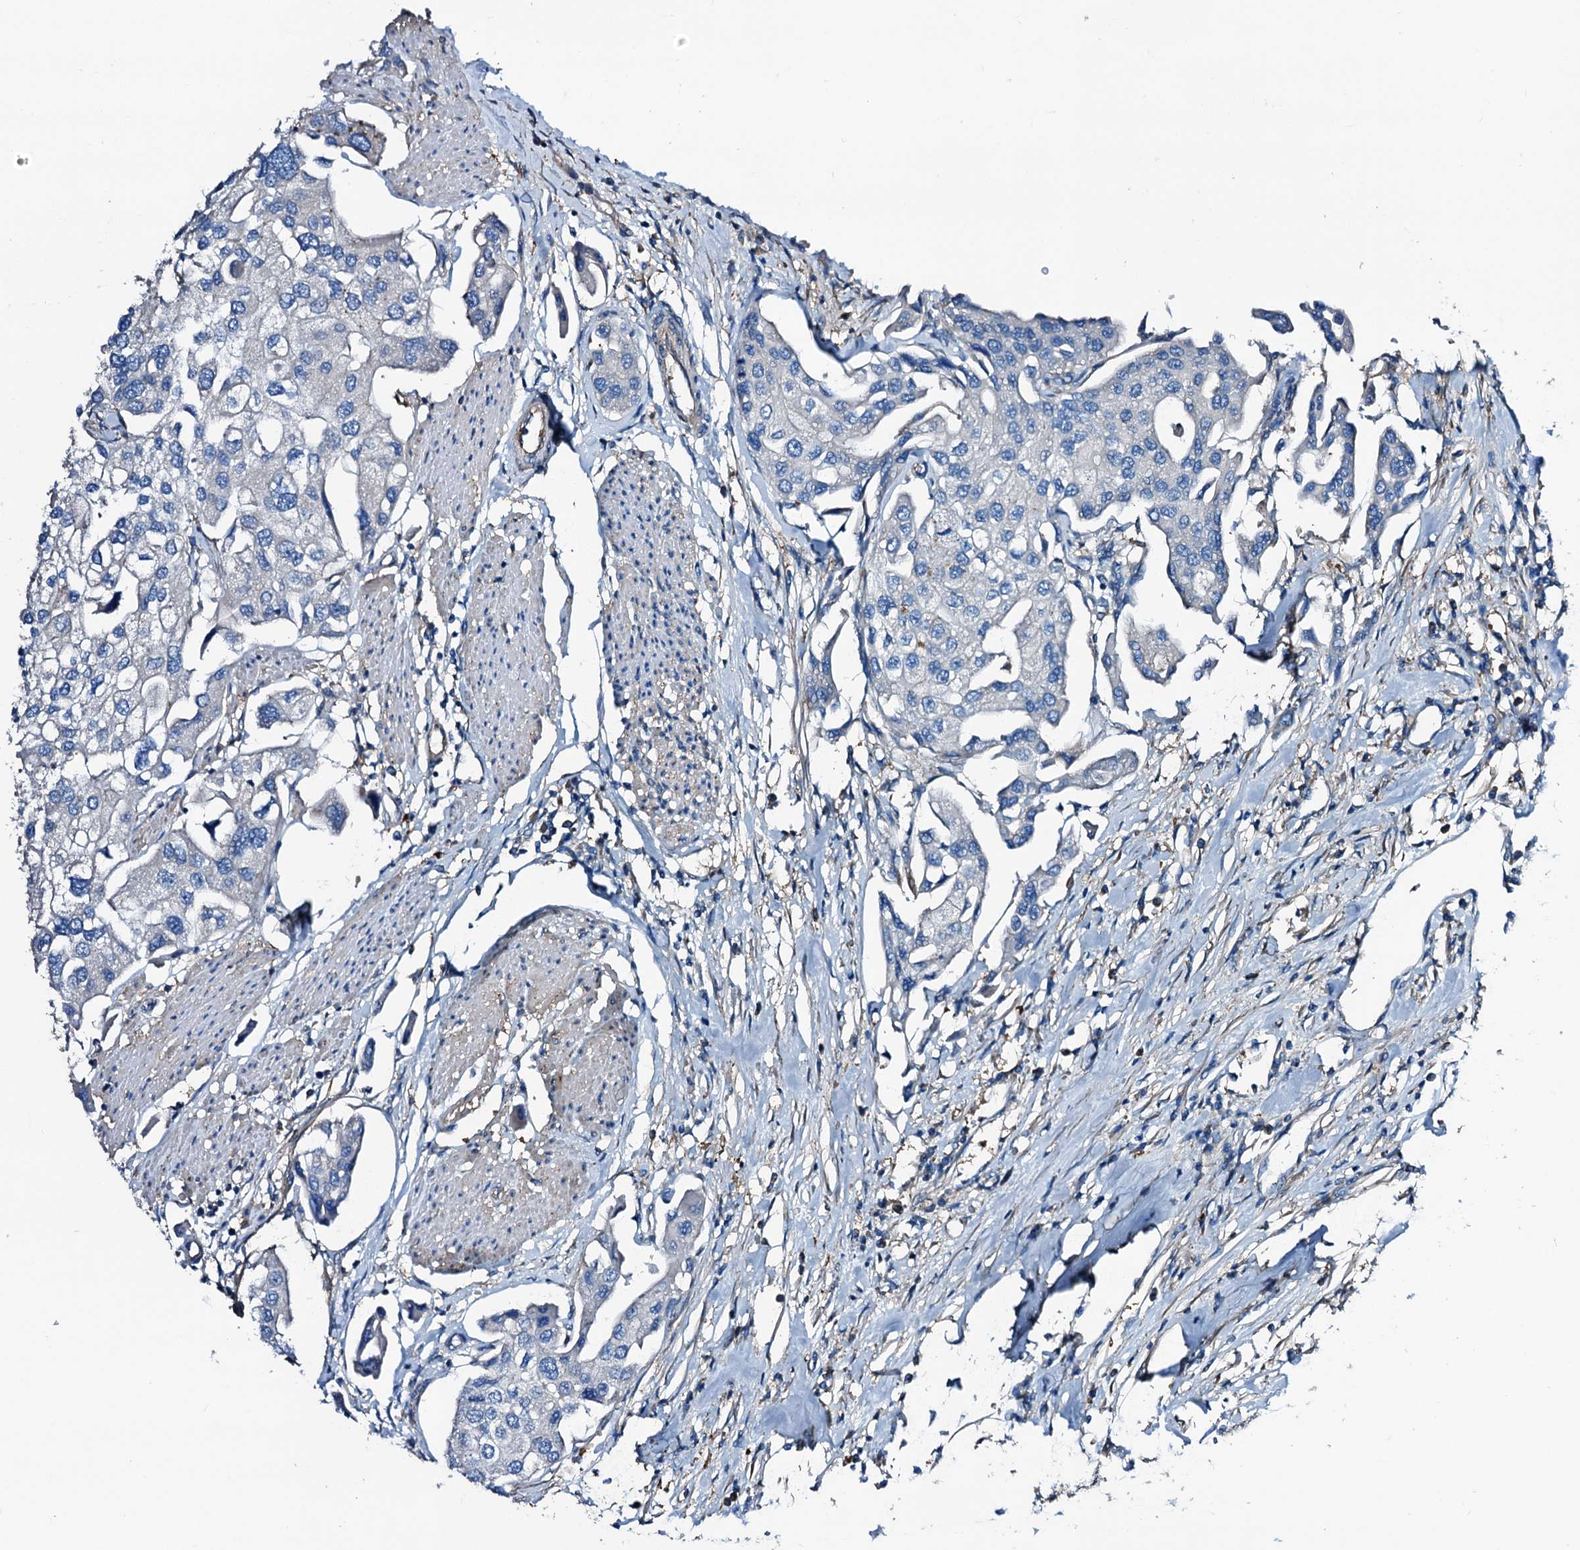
{"staining": {"intensity": "negative", "quantity": "none", "location": "none"}, "tissue": "urothelial cancer", "cell_type": "Tumor cells", "image_type": "cancer", "snomed": [{"axis": "morphology", "description": "Urothelial carcinoma, High grade"}, {"axis": "topography", "description": "Urinary bladder"}], "caption": "There is no significant staining in tumor cells of urothelial cancer.", "gene": "GCOM1", "patient": {"sex": "male", "age": 64}}